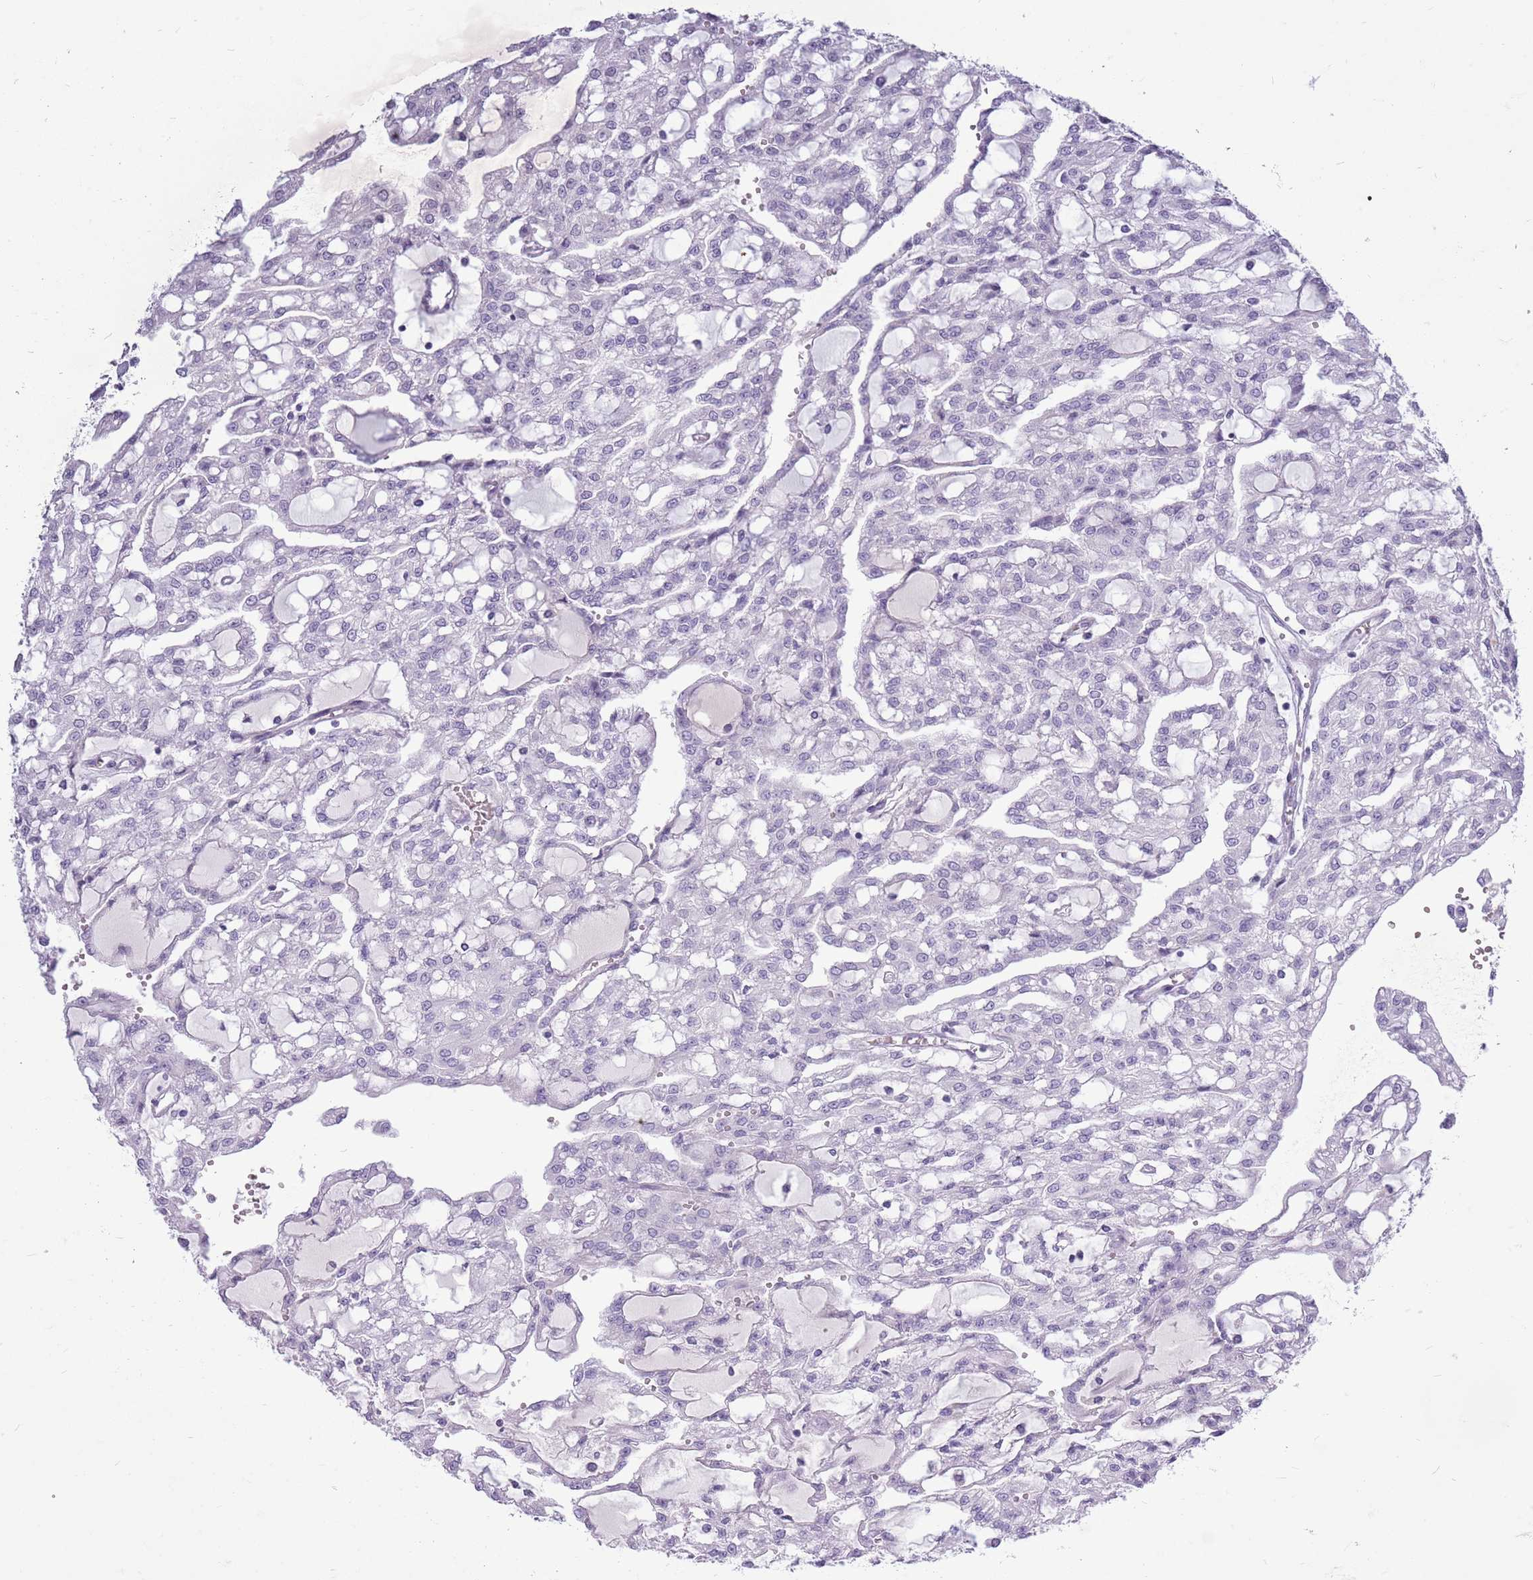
{"staining": {"intensity": "negative", "quantity": "none", "location": "none"}, "tissue": "renal cancer", "cell_type": "Tumor cells", "image_type": "cancer", "snomed": [{"axis": "morphology", "description": "Adenocarcinoma, NOS"}, {"axis": "topography", "description": "Kidney"}], "caption": "Image shows no significant protein expression in tumor cells of renal cancer (adenocarcinoma).", "gene": "ZNF425", "patient": {"sex": "male", "age": 63}}